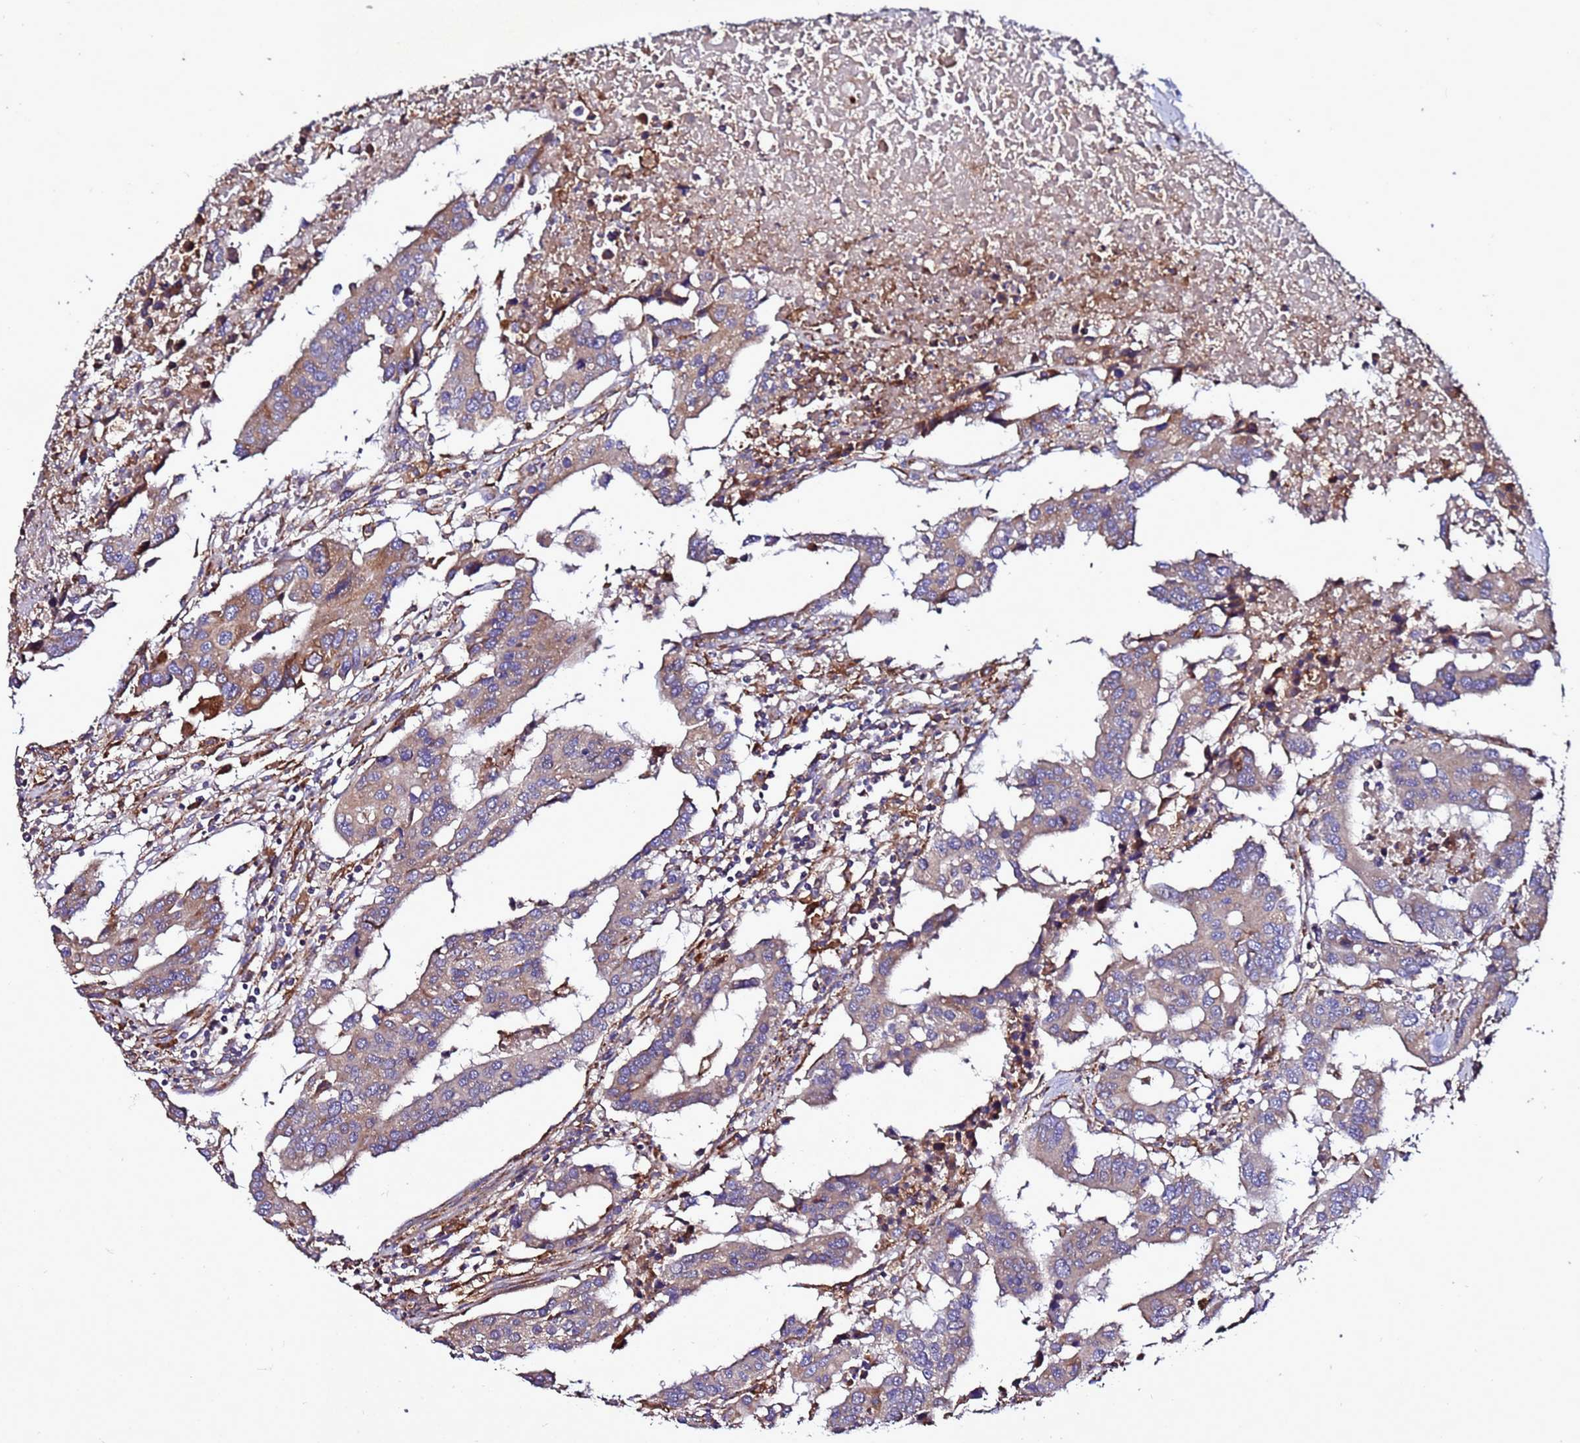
{"staining": {"intensity": "moderate", "quantity": "<25%", "location": "cytoplasmic/membranous"}, "tissue": "colorectal cancer", "cell_type": "Tumor cells", "image_type": "cancer", "snomed": [{"axis": "morphology", "description": "Adenocarcinoma, NOS"}, {"axis": "topography", "description": "Colon"}], "caption": "Protein expression analysis of human colorectal cancer reveals moderate cytoplasmic/membranous positivity in about <25% of tumor cells.", "gene": "ANTKMT", "patient": {"sex": "male", "age": 77}}